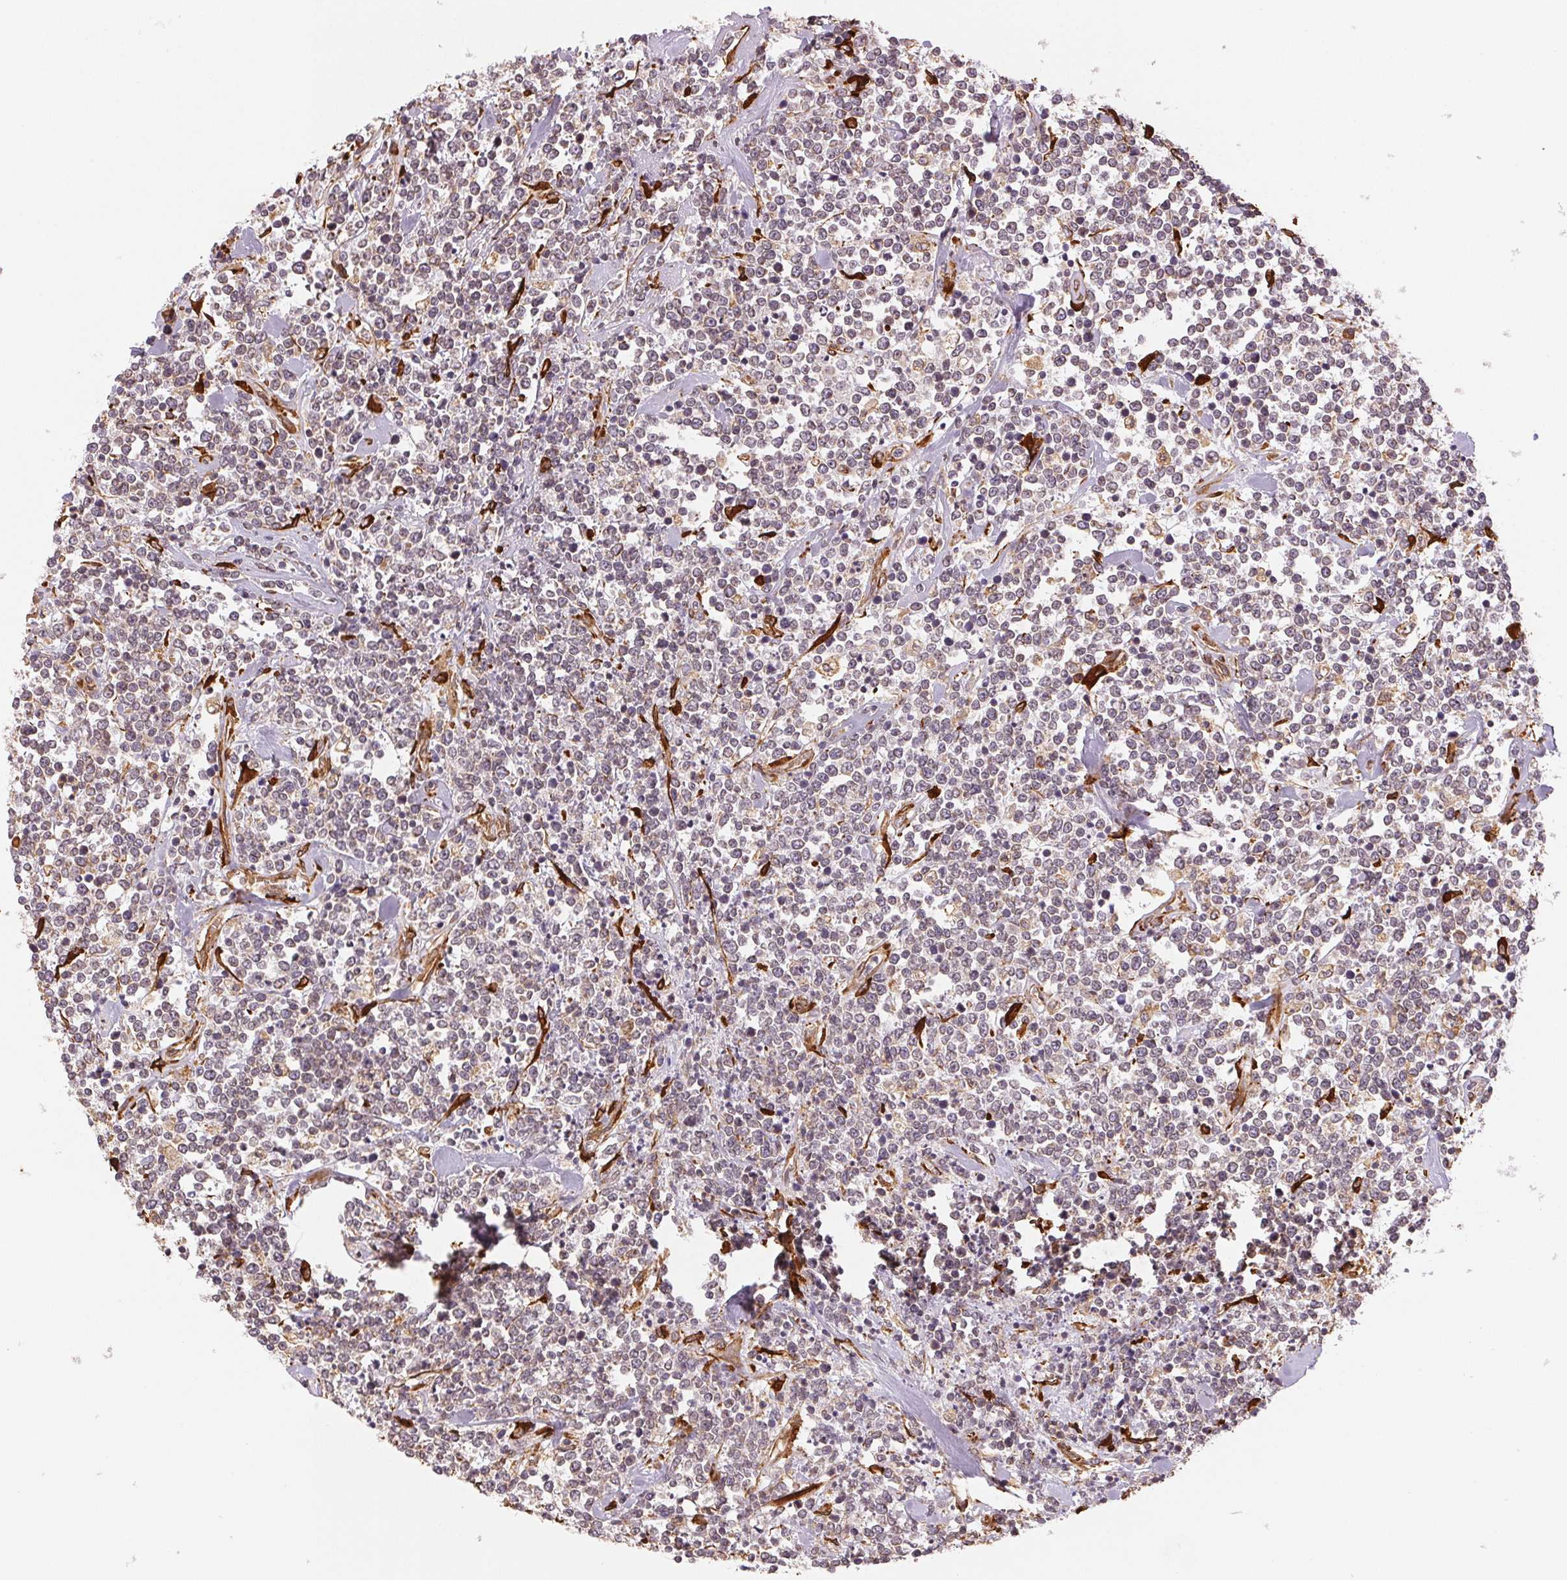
{"staining": {"intensity": "negative", "quantity": "none", "location": "none"}, "tissue": "lymphoma", "cell_type": "Tumor cells", "image_type": "cancer", "snomed": [{"axis": "morphology", "description": "Malignant lymphoma, non-Hodgkin's type, High grade"}, {"axis": "topography", "description": "Colon"}], "caption": "Immunohistochemical staining of human malignant lymphoma, non-Hodgkin's type (high-grade) shows no significant staining in tumor cells.", "gene": "RCN3", "patient": {"sex": "male", "age": 82}}